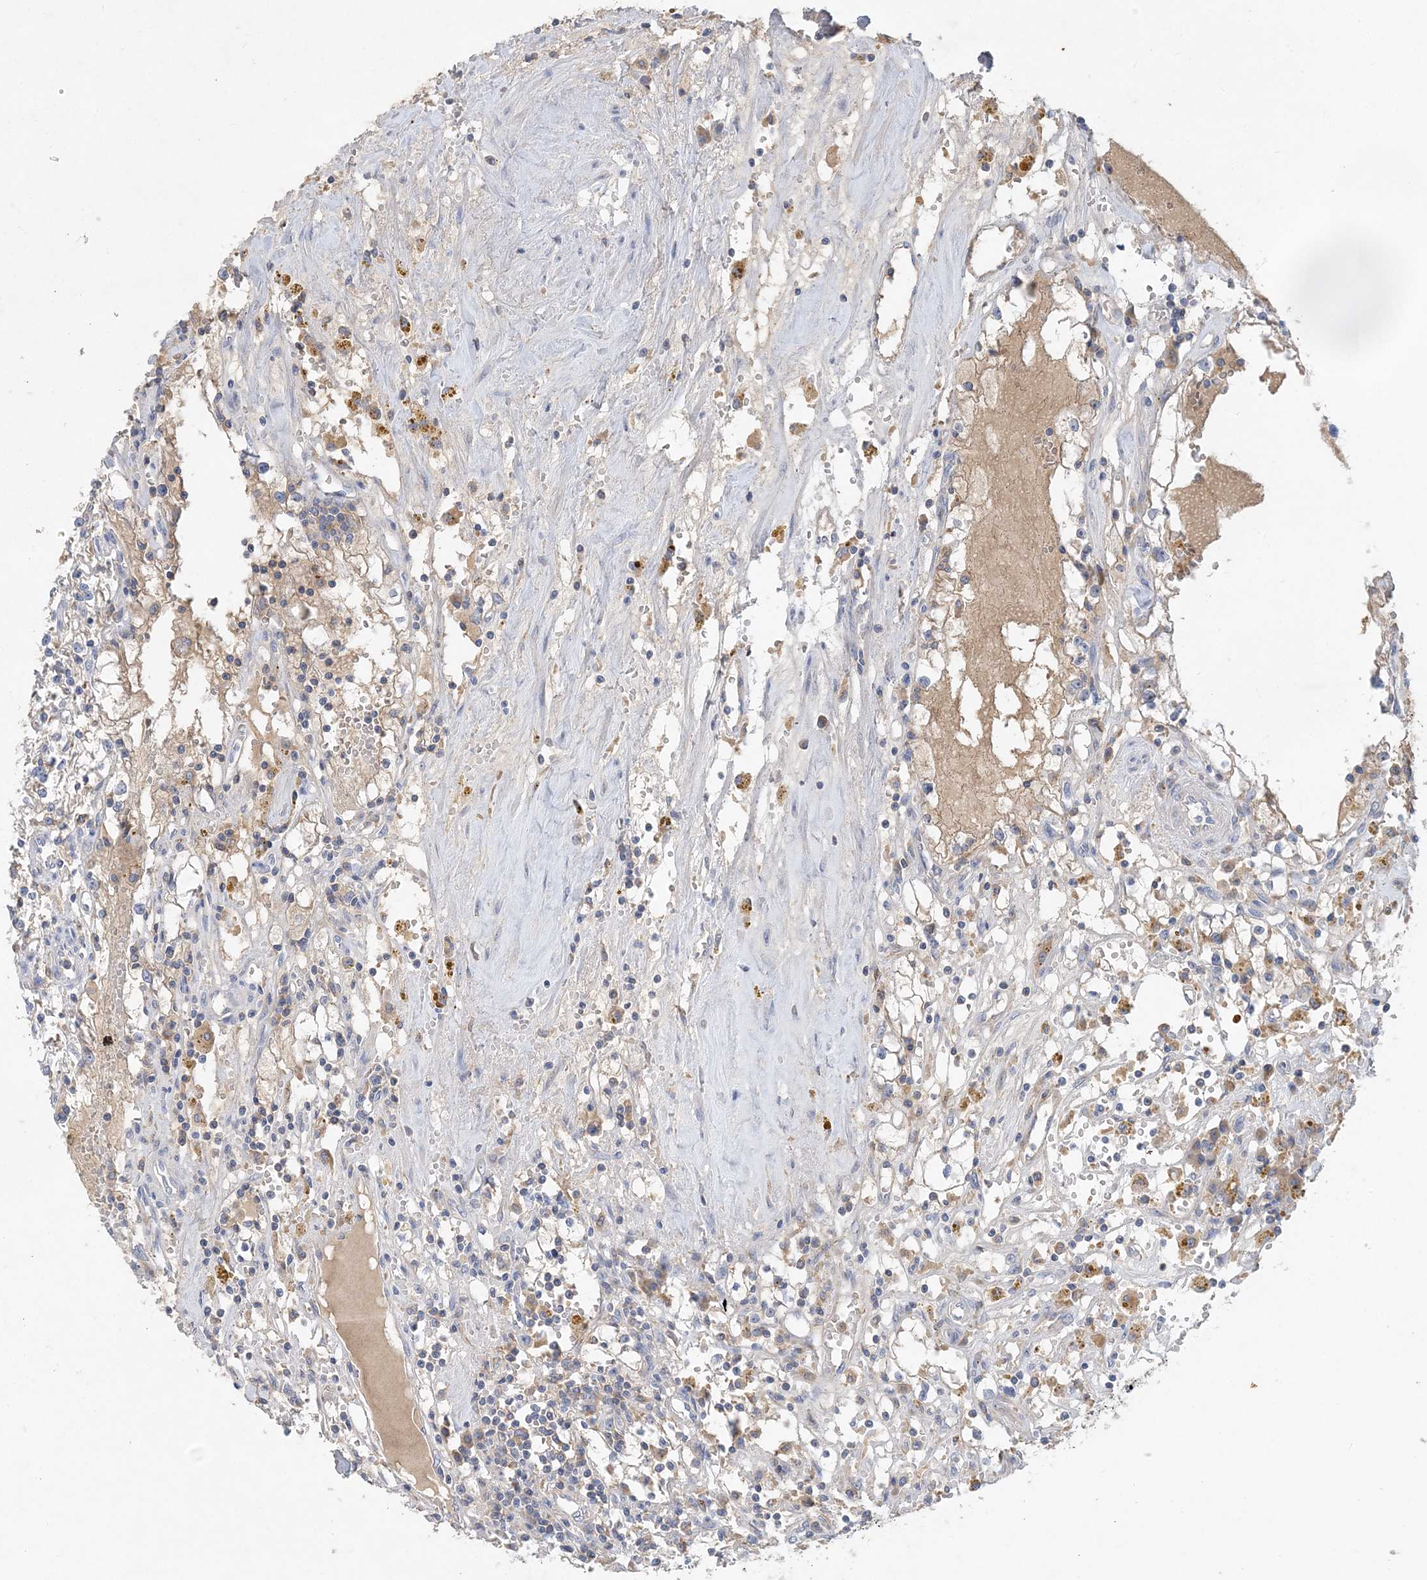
{"staining": {"intensity": "negative", "quantity": "none", "location": "none"}, "tissue": "renal cancer", "cell_type": "Tumor cells", "image_type": "cancer", "snomed": [{"axis": "morphology", "description": "Adenocarcinoma, NOS"}, {"axis": "topography", "description": "Kidney"}], "caption": "A micrograph of renal cancer (adenocarcinoma) stained for a protein reveals no brown staining in tumor cells.", "gene": "GRINA", "patient": {"sex": "male", "age": 56}}